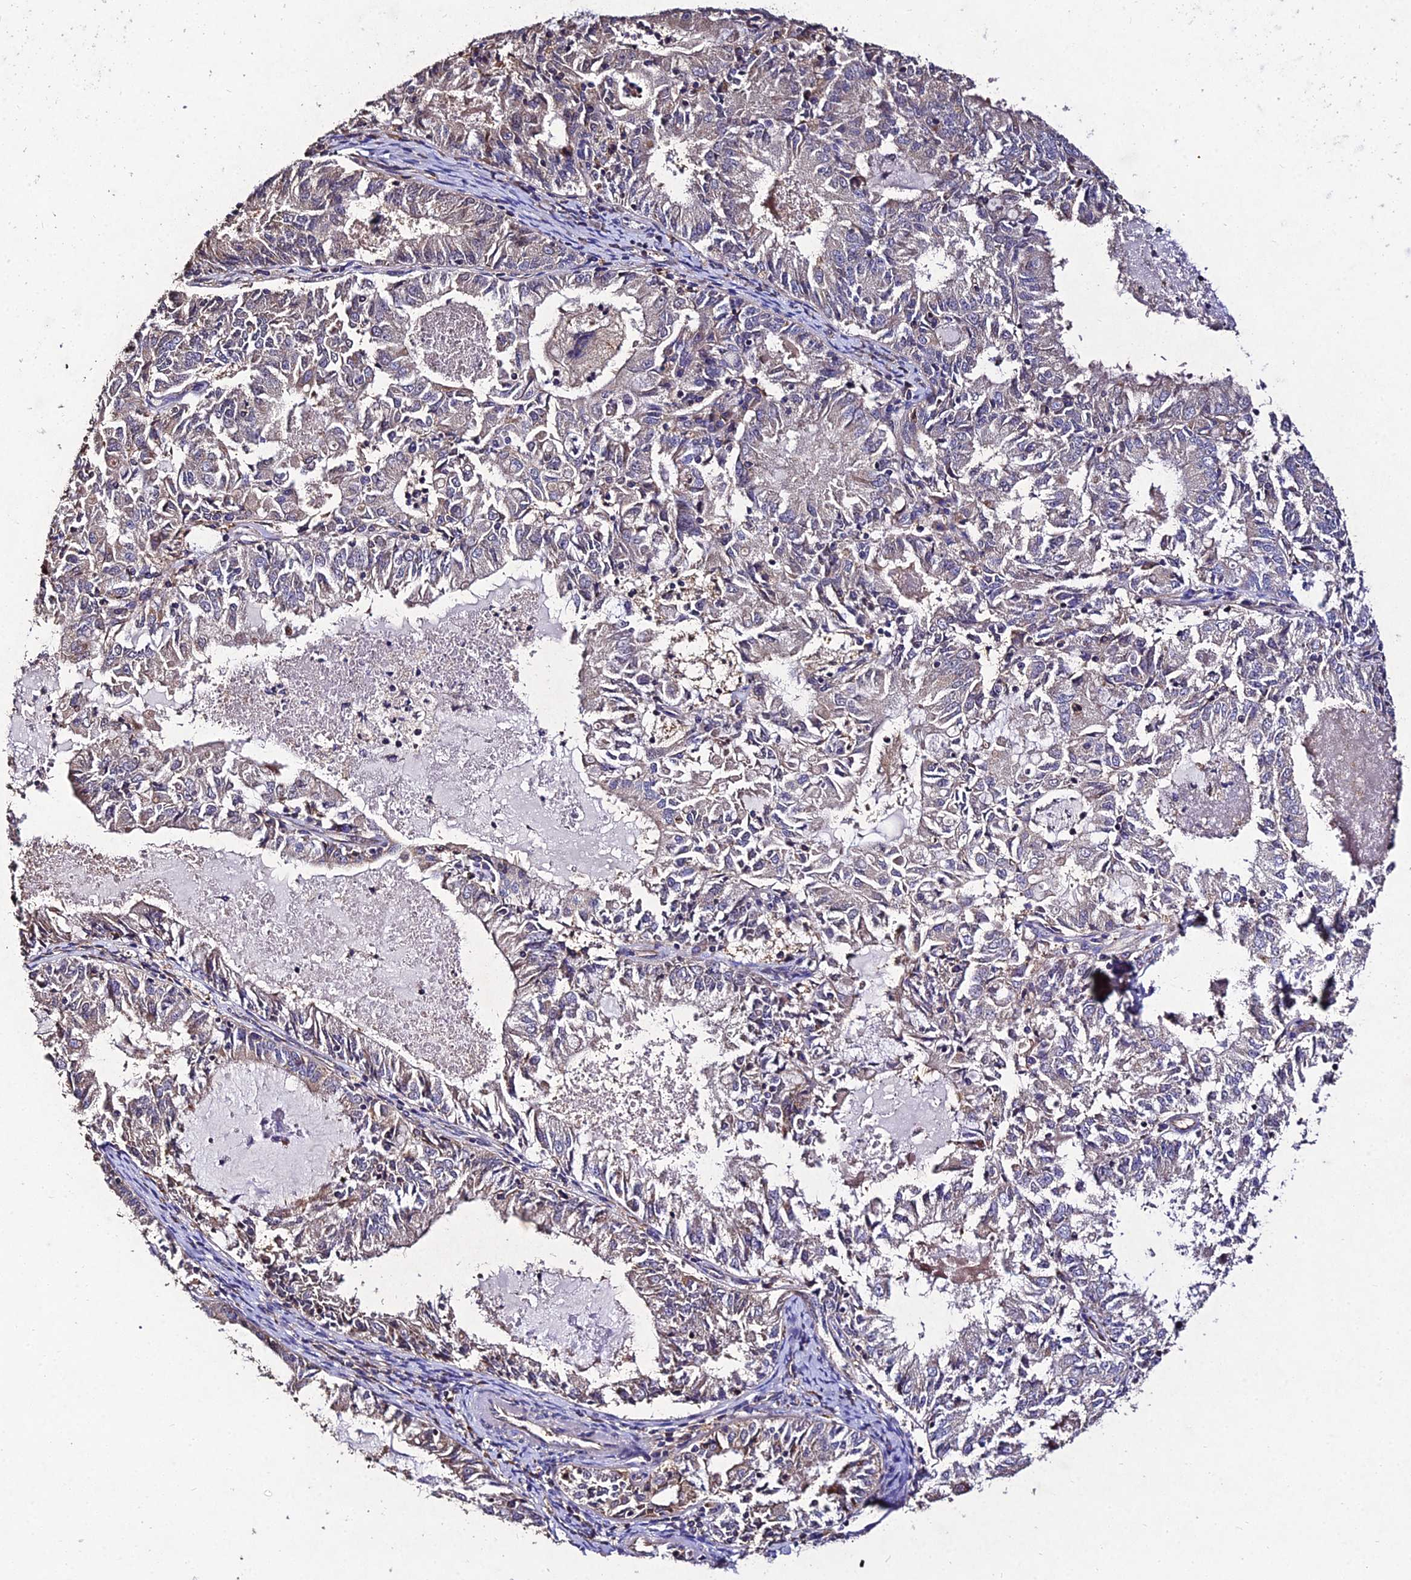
{"staining": {"intensity": "weak", "quantity": "25%-75%", "location": "cytoplasmic/membranous"}, "tissue": "endometrial cancer", "cell_type": "Tumor cells", "image_type": "cancer", "snomed": [{"axis": "morphology", "description": "Adenocarcinoma, NOS"}, {"axis": "topography", "description": "Endometrium"}], "caption": "A low amount of weak cytoplasmic/membranous positivity is identified in about 25%-75% of tumor cells in endometrial cancer tissue. (DAB (3,3'-diaminobenzidine) IHC with brightfield microscopy, high magnification).", "gene": "AP3M2", "patient": {"sex": "female", "age": 57}}